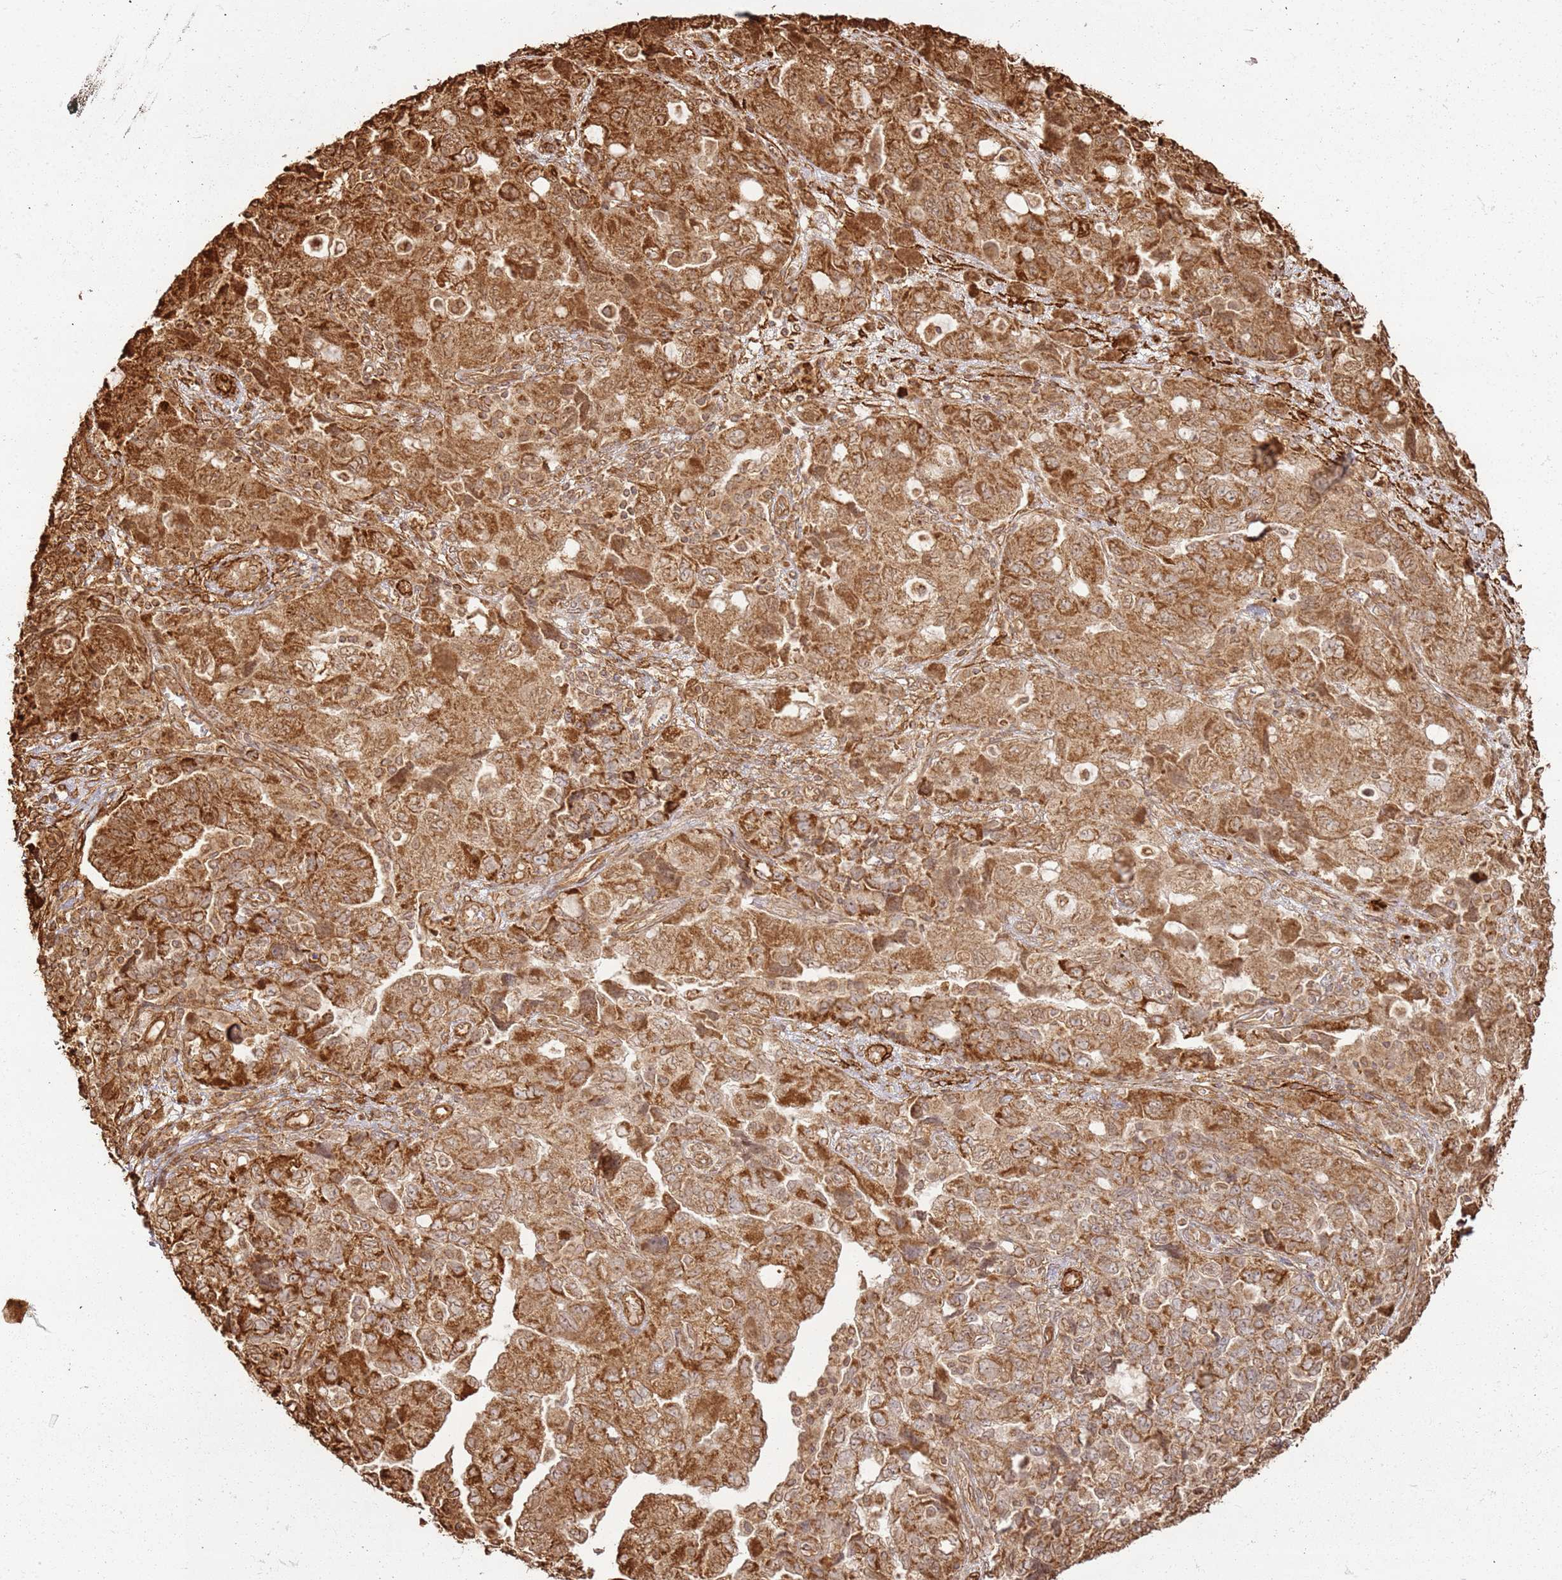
{"staining": {"intensity": "strong", "quantity": ">75%", "location": "cytoplasmic/membranous"}, "tissue": "ovarian cancer", "cell_type": "Tumor cells", "image_type": "cancer", "snomed": [{"axis": "morphology", "description": "Carcinoma, NOS"}, {"axis": "morphology", "description": "Cystadenocarcinoma, serous, NOS"}, {"axis": "topography", "description": "Ovary"}], "caption": "A brown stain highlights strong cytoplasmic/membranous positivity of a protein in human ovarian cancer tumor cells. The staining was performed using DAB (3,3'-diaminobenzidine) to visualize the protein expression in brown, while the nuclei were stained in blue with hematoxylin (Magnification: 20x).", "gene": "DDX59", "patient": {"sex": "female", "age": 69}}